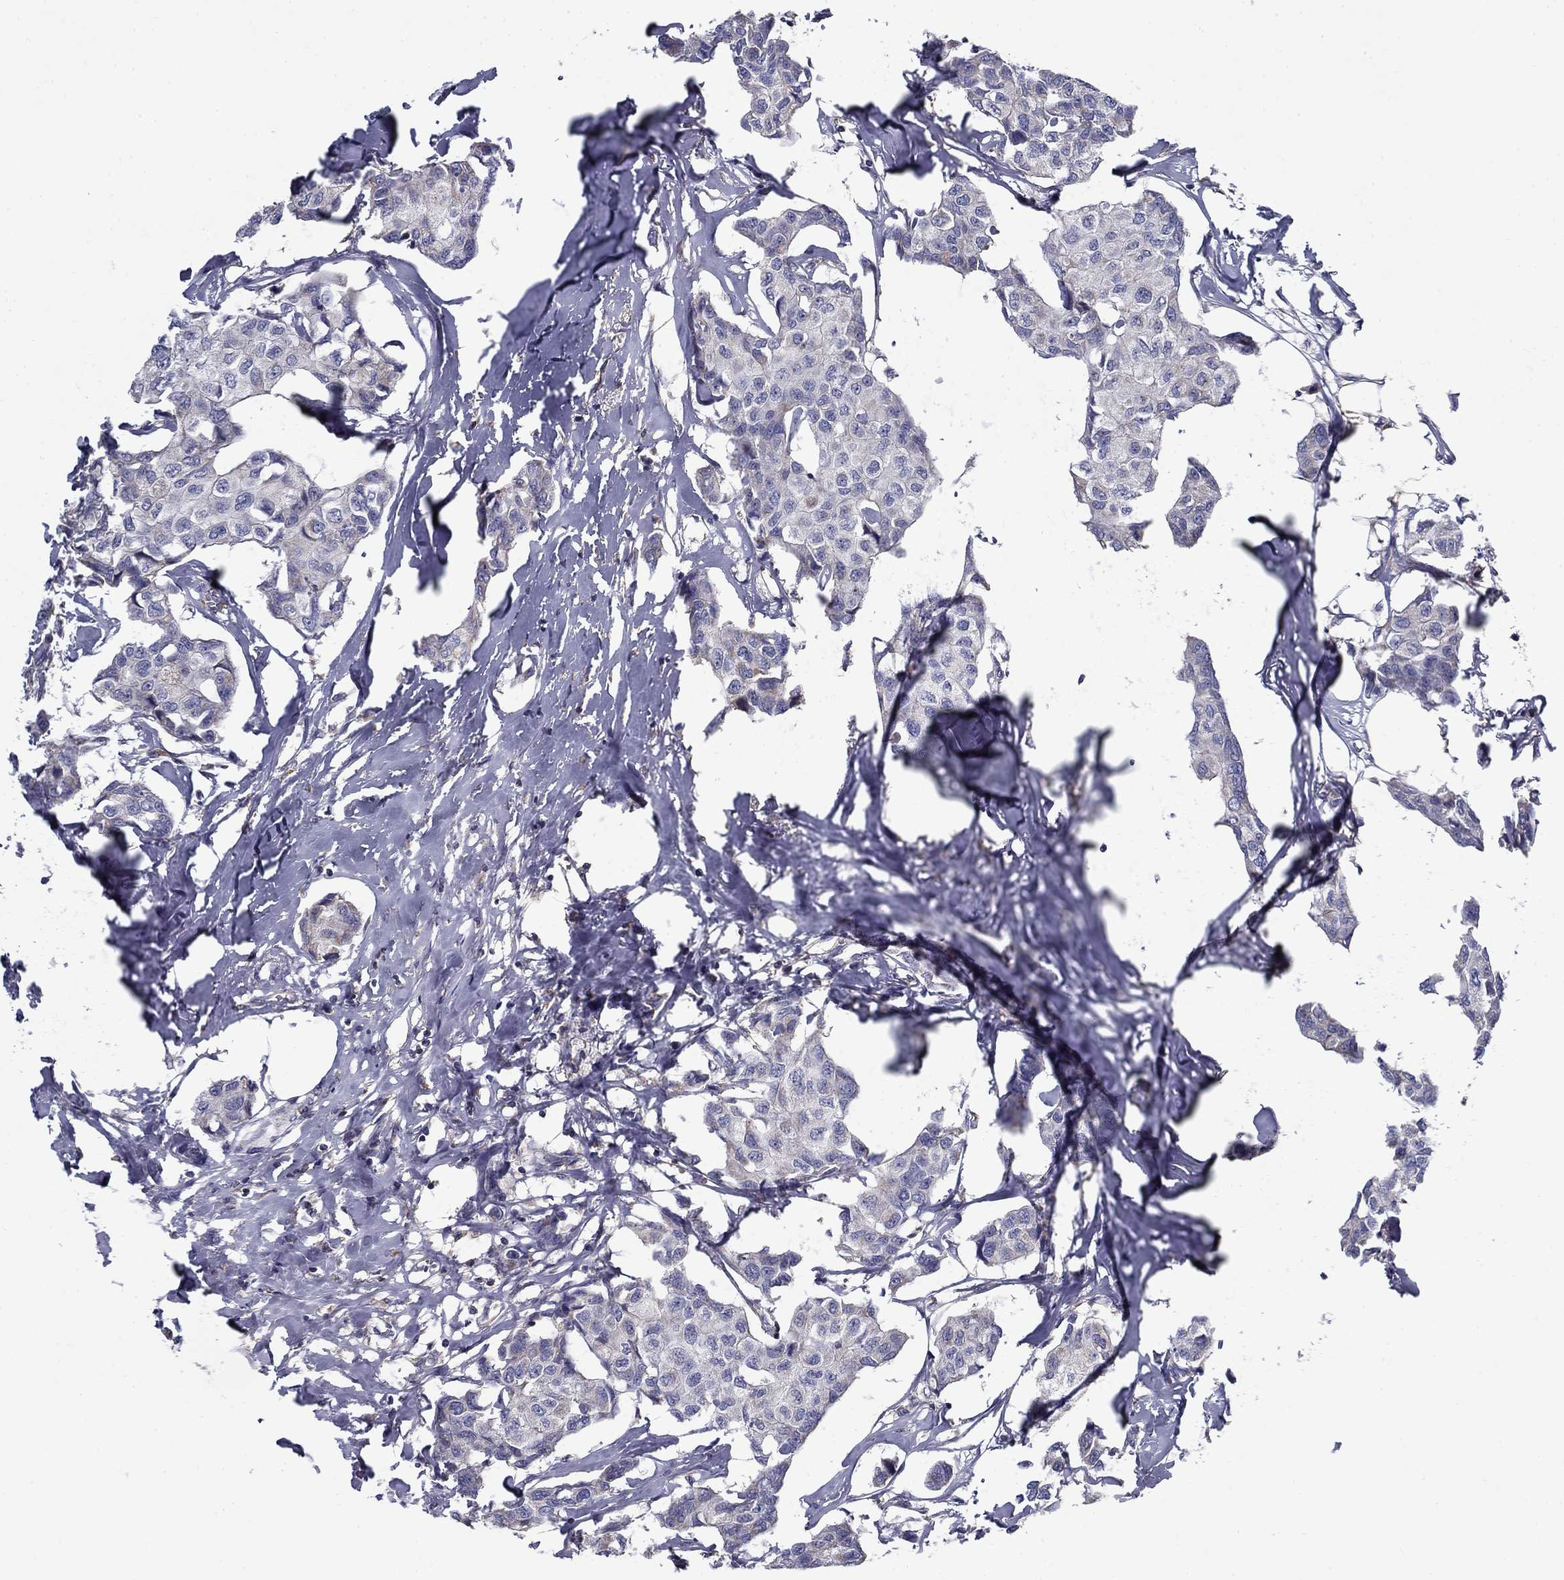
{"staining": {"intensity": "negative", "quantity": "none", "location": "none"}, "tissue": "breast cancer", "cell_type": "Tumor cells", "image_type": "cancer", "snomed": [{"axis": "morphology", "description": "Duct carcinoma"}, {"axis": "topography", "description": "Breast"}], "caption": "Immunohistochemistry (IHC) of human intraductal carcinoma (breast) reveals no staining in tumor cells.", "gene": "NME5", "patient": {"sex": "female", "age": 80}}